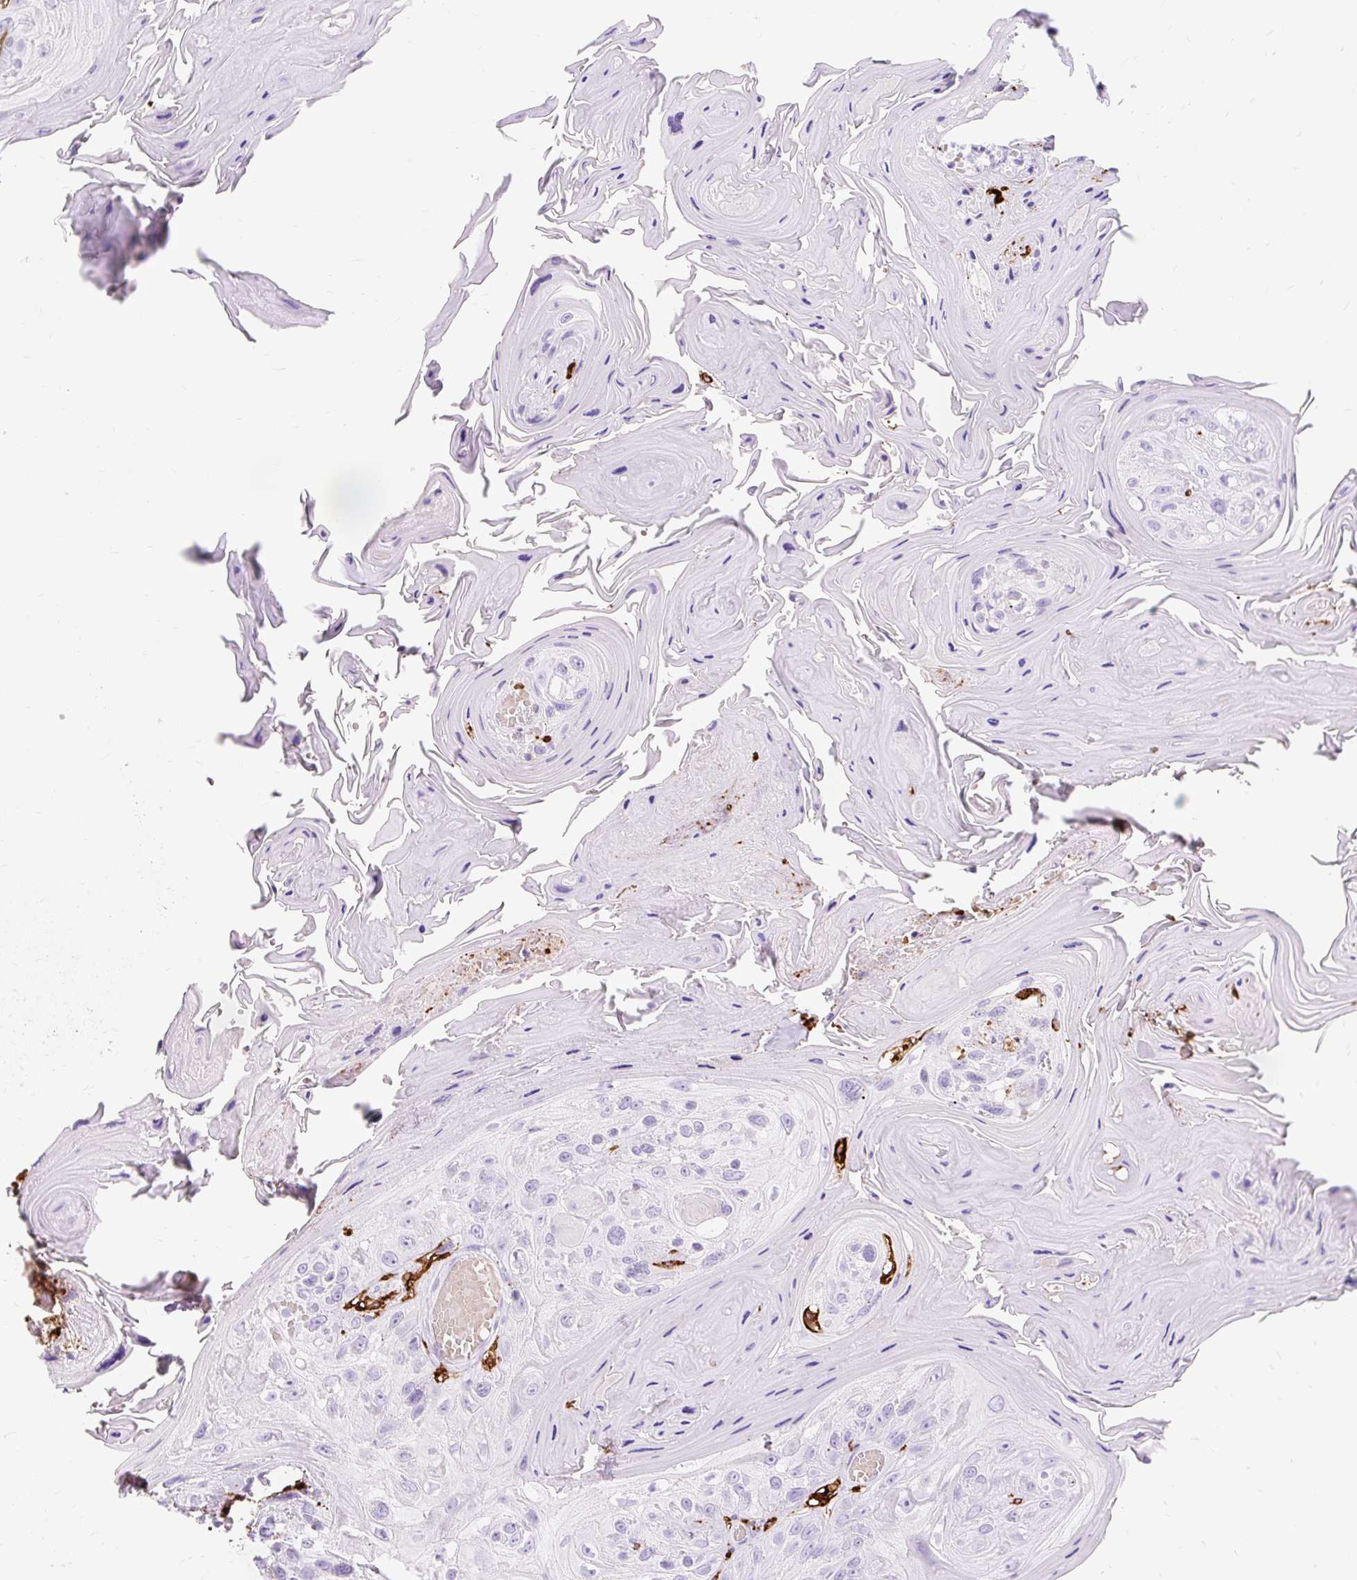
{"staining": {"intensity": "negative", "quantity": "none", "location": "none"}, "tissue": "head and neck cancer", "cell_type": "Tumor cells", "image_type": "cancer", "snomed": [{"axis": "morphology", "description": "Squamous cell carcinoma, NOS"}, {"axis": "topography", "description": "Head-Neck"}], "caption": "A high-resolution micrograph shows immunohistochemistry (IHC) staining of head and neck cancer (squamous cell carcinoma), which reveals no significant expression in tumor cells.", "gene": "HLA-DRA", "patient": {"sex": "female", "age": 59}}